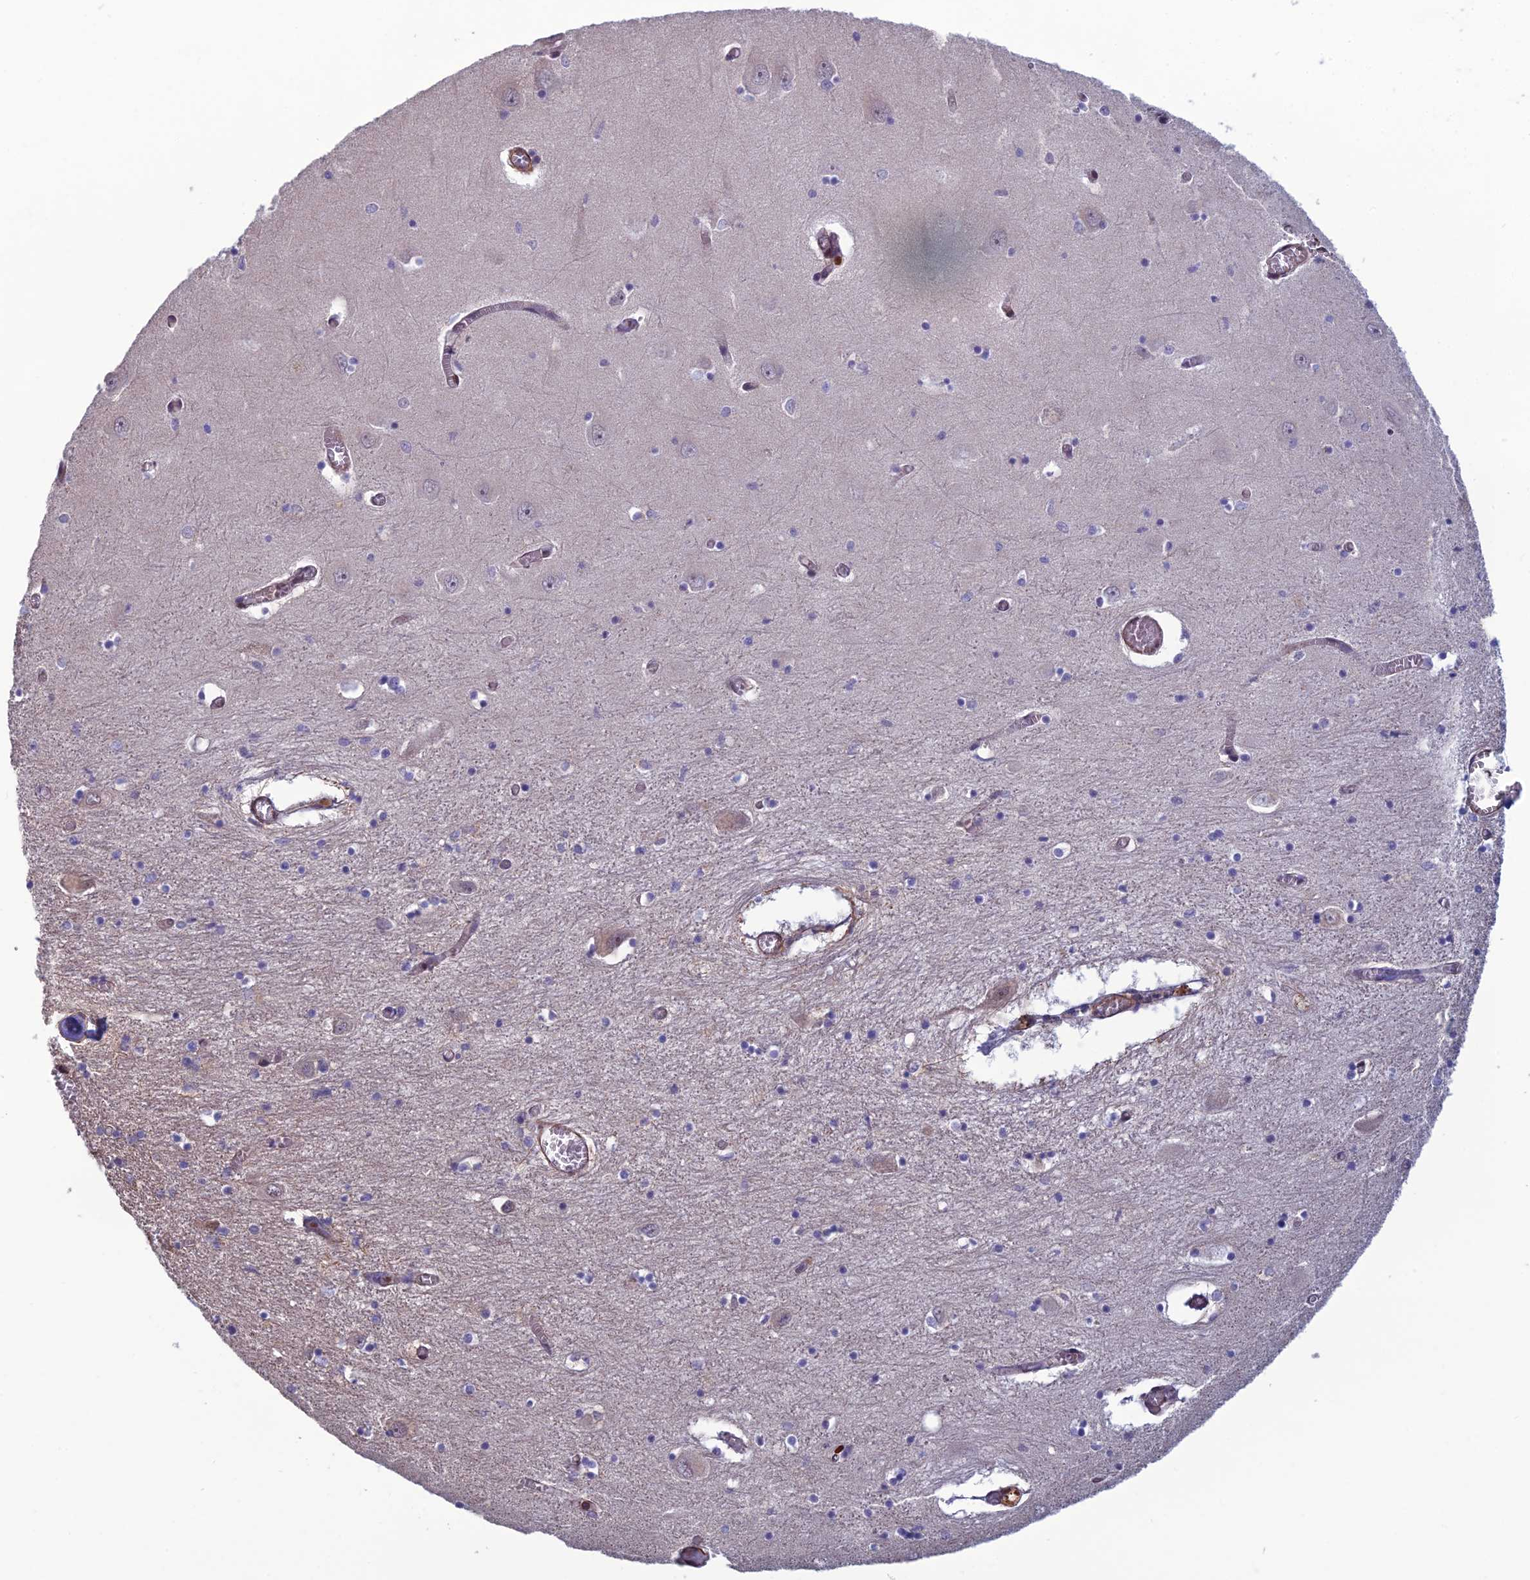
{"staining": {"intensity": "moderate", "quantity": "<25%", "location": "nuclear"}, "tissue": "hippocampus", "cell_type": "Glial cells", "image_type": "normal", "snomed": [{"axis": "morphology", "description": "Normal tissue, NOS"}, {"axis": "topography", "description": "Hippocampus"}], "caption": "Protein expression analysis of normal hippocampus exhibits moderate nuclear expression in approximately <25% of glial cells. Nuclei are stained in blue.", "gene": "CCDC183", "patient": {"sex": "male", "age": 70}}